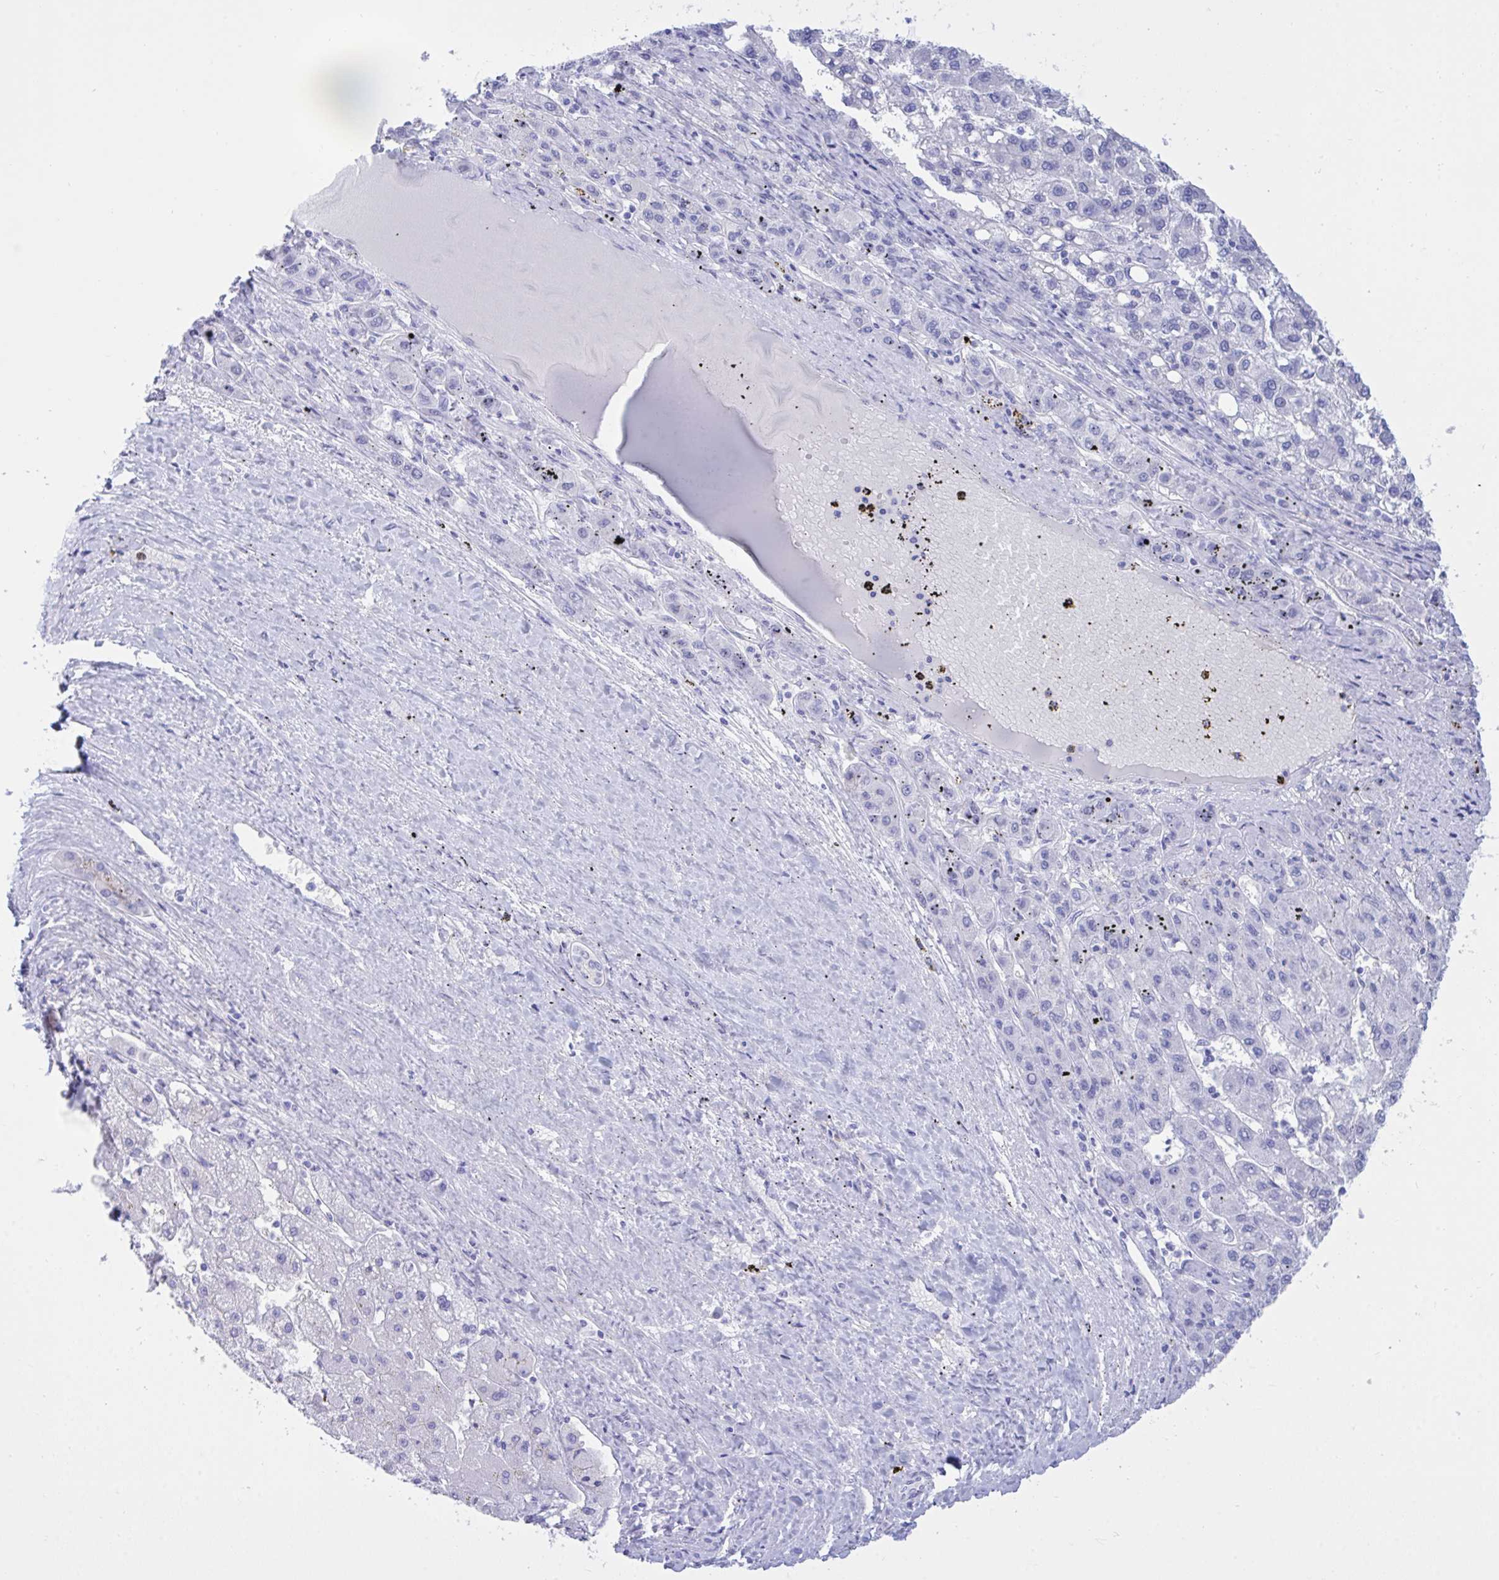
{"staining": {"intensity": "negative", "quantity": "none", "location": "none"}, "tissue": "liver cancer", "cell_type": "Tumor cells", "image_type": "cancer", "snomed": [{"axis": "morphology", "description": "Carcinoma, Hepatocellular, NOS"}, {"axis": "topography", "description": "Liver"}], "caption": "Immunohistochemistry photomicrograph of human liver cancer stained for a protein (brown), which demonstrates no expression in tumor cells.", "gene": "BEX5", "patient": {"sex": "female", "age": 82}}